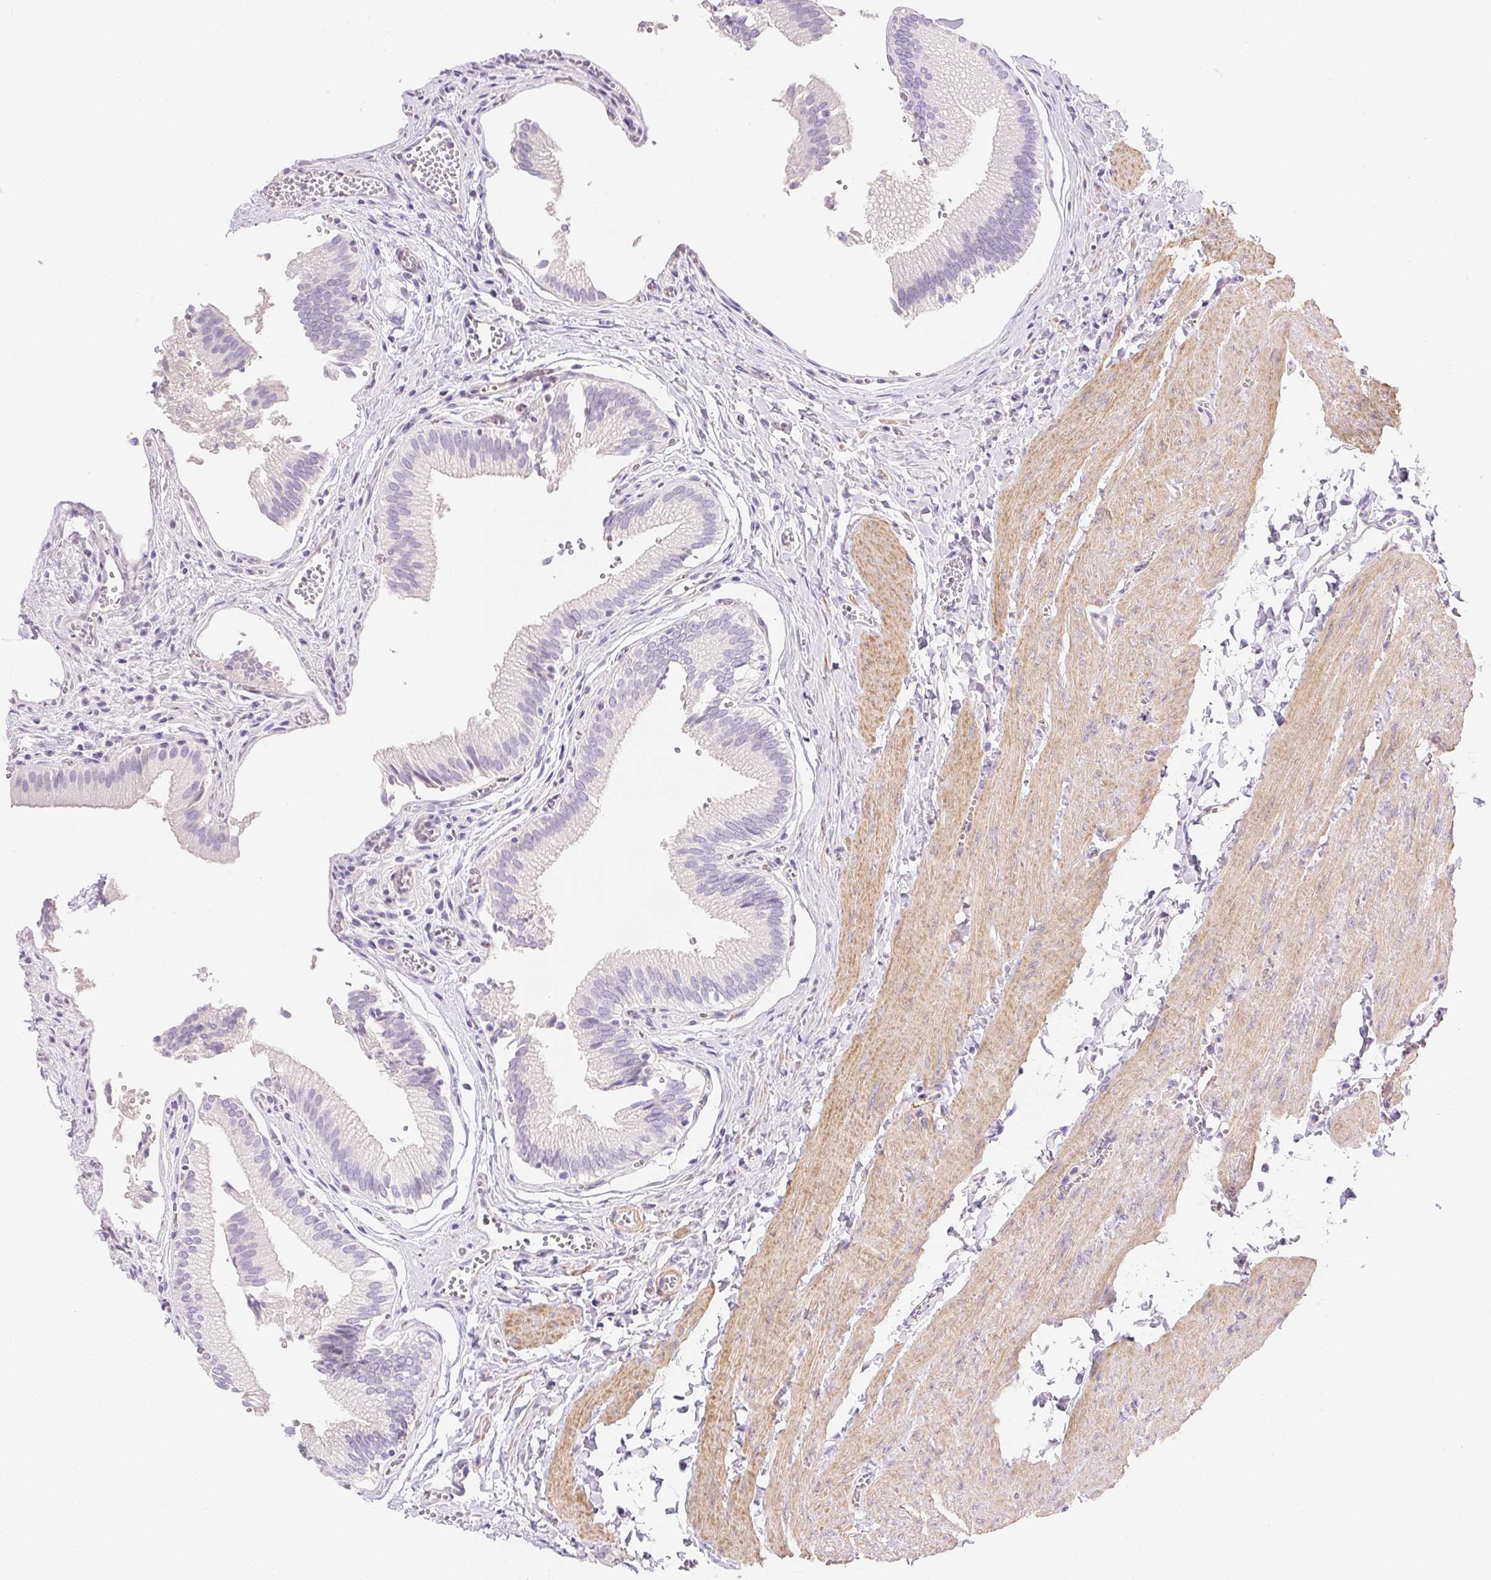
{"staining": {"intensity": "negative", "quantity": "none", "location": "none"}, "tissue": "gallbladder", "cell_type": "Glandular cells", "image_type": "normal", "snomed": [{"axis": "morphology", "description": "Normal tissue, NOS"}, {"axis": "topography", "description": "Gallbladder"}, {"axis": "topography", "description": "Peripheral nerve tissue"}], "caption": "An immunohistochemistry image of benign gallbladder is shown. There is no staining in glandular cells of gallbladder.", "gene": "KCNE2", "patient": {"sex": "male", "age": 17}}